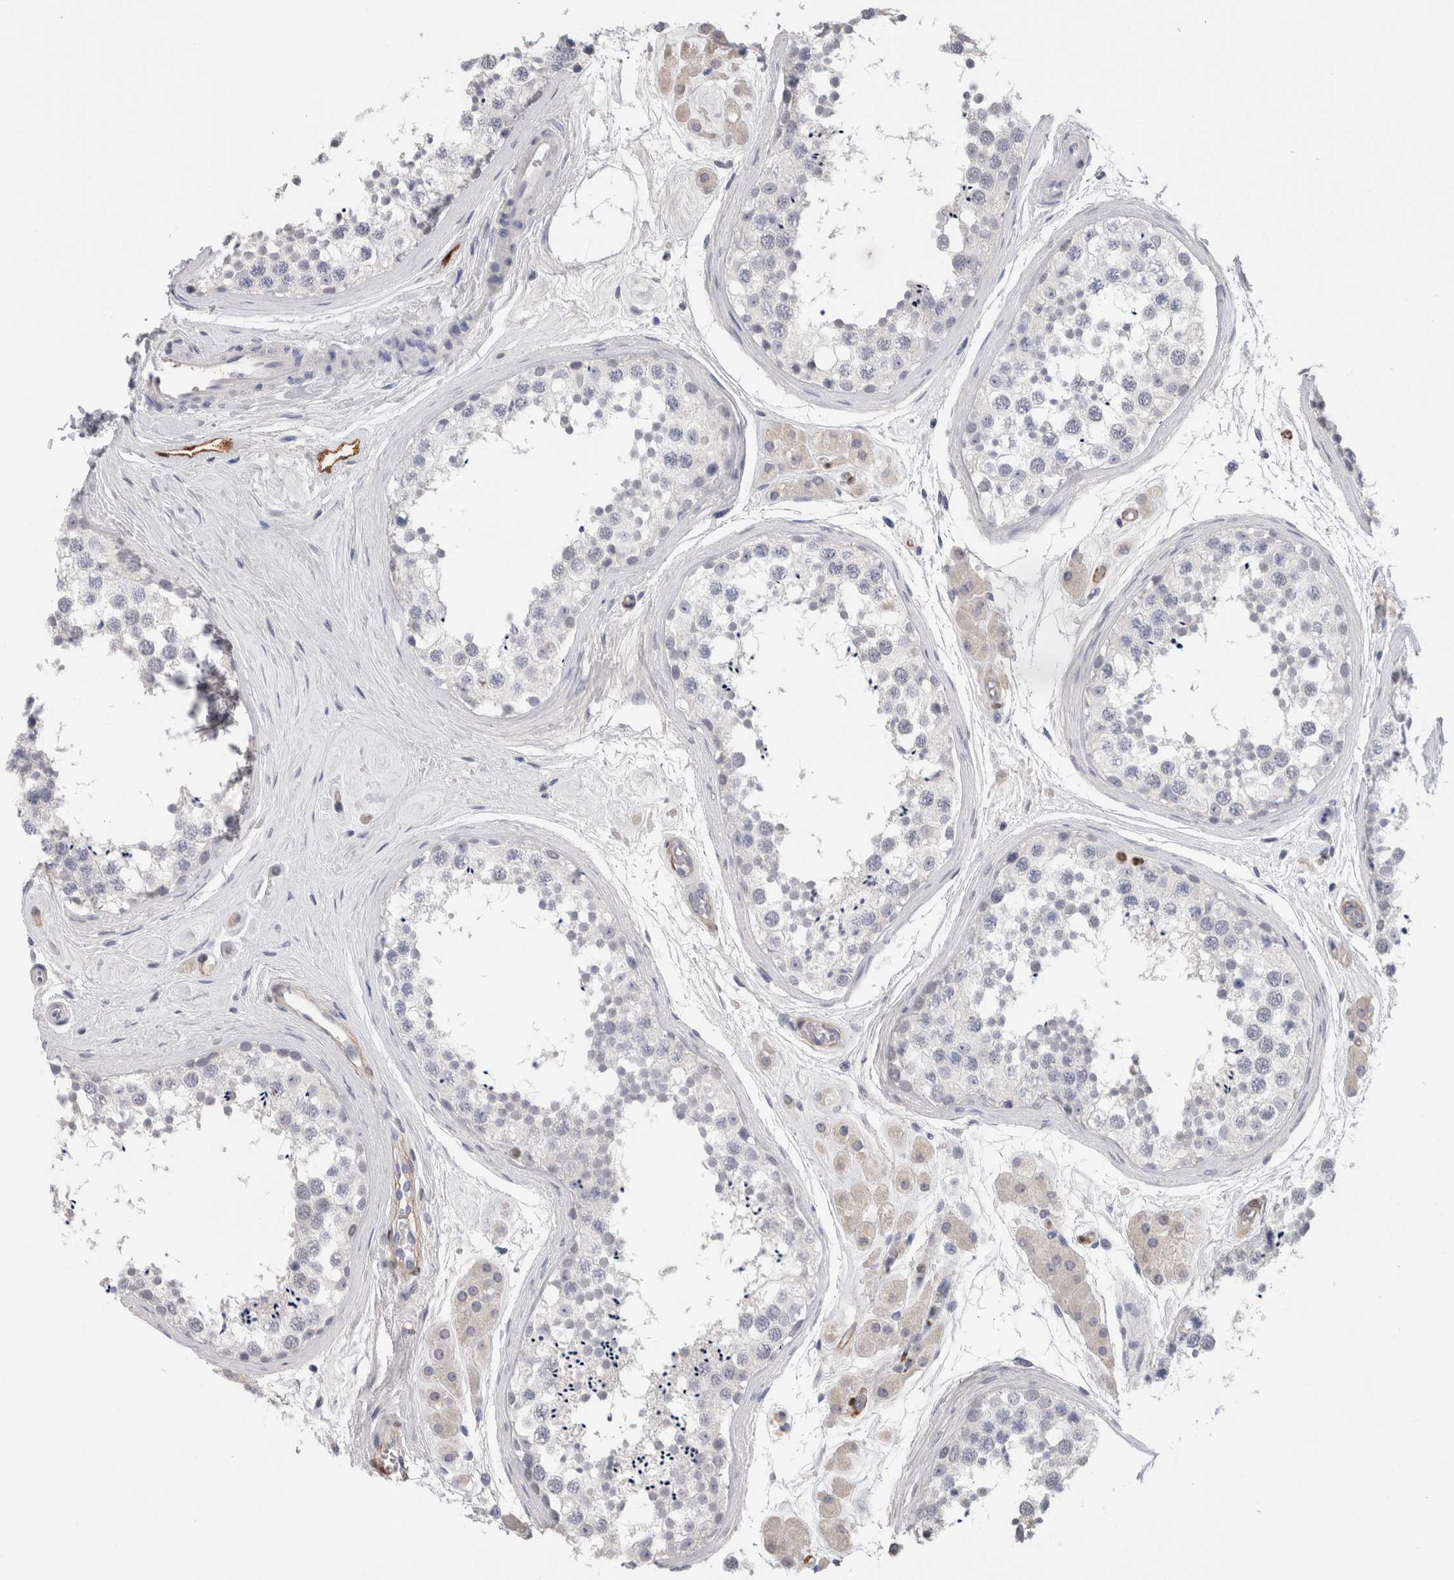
{"staining": {"intensity": "negative", "quantity": "none", "location": "none"}, "tissue": "testis", "cell_type": "Cells in seminiferous ducts", "image_type": "normal", "snomed": [{"axis": "morphology", "description": "Normal tissue, NOS"}, {"axis": "topography", "description": "Testis"}], "caption": "A high-resolution histopathology image shows immunohistochemistry (IHC) staining of unremarkable testis, which displays no significant staining in cells in seminiferous ducts.", "gene": "FABP4", "patient": {"sex": "male", "age": 56}}